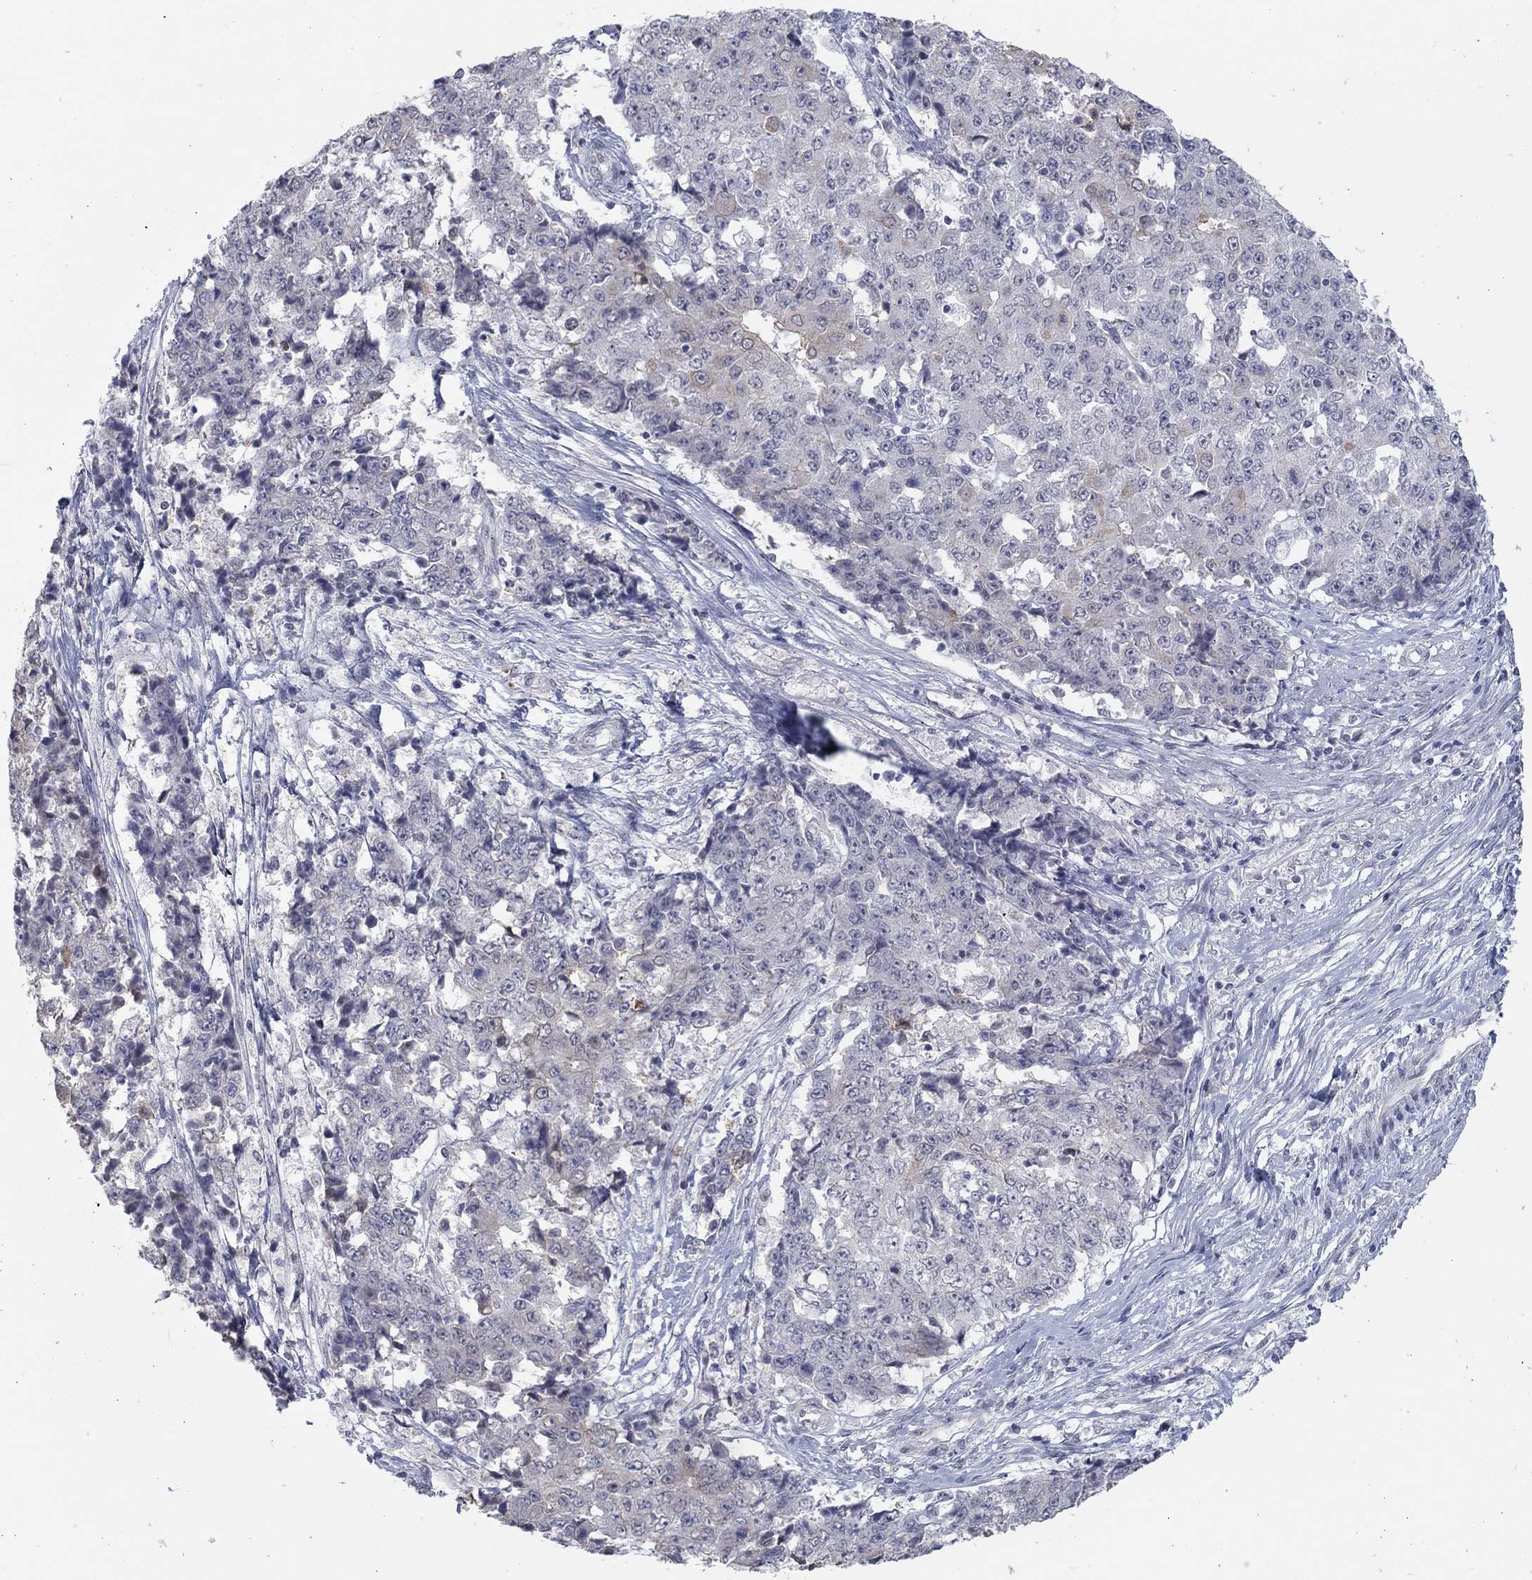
{"staining": {"intensity": "weak", "quantity": "<25%", "location": "cytoplasmic/membranous"}, "tissue": "ovarian cancer", "cell_type": "Tumor cells", "image_type": "cancer", "snomed": [{"axis": "morphology", "description": "Carcinoma, endometroid"}, {"axis": "topography", "description": "Ovary"}], "caption": "Immunohistochemistry (IHC) of human ovarian cancer (endometroid carcinoma) displays no staining in tumor cells.", "gene": "SLC22A2", "patient": {"sex": "female", "age": 42}}